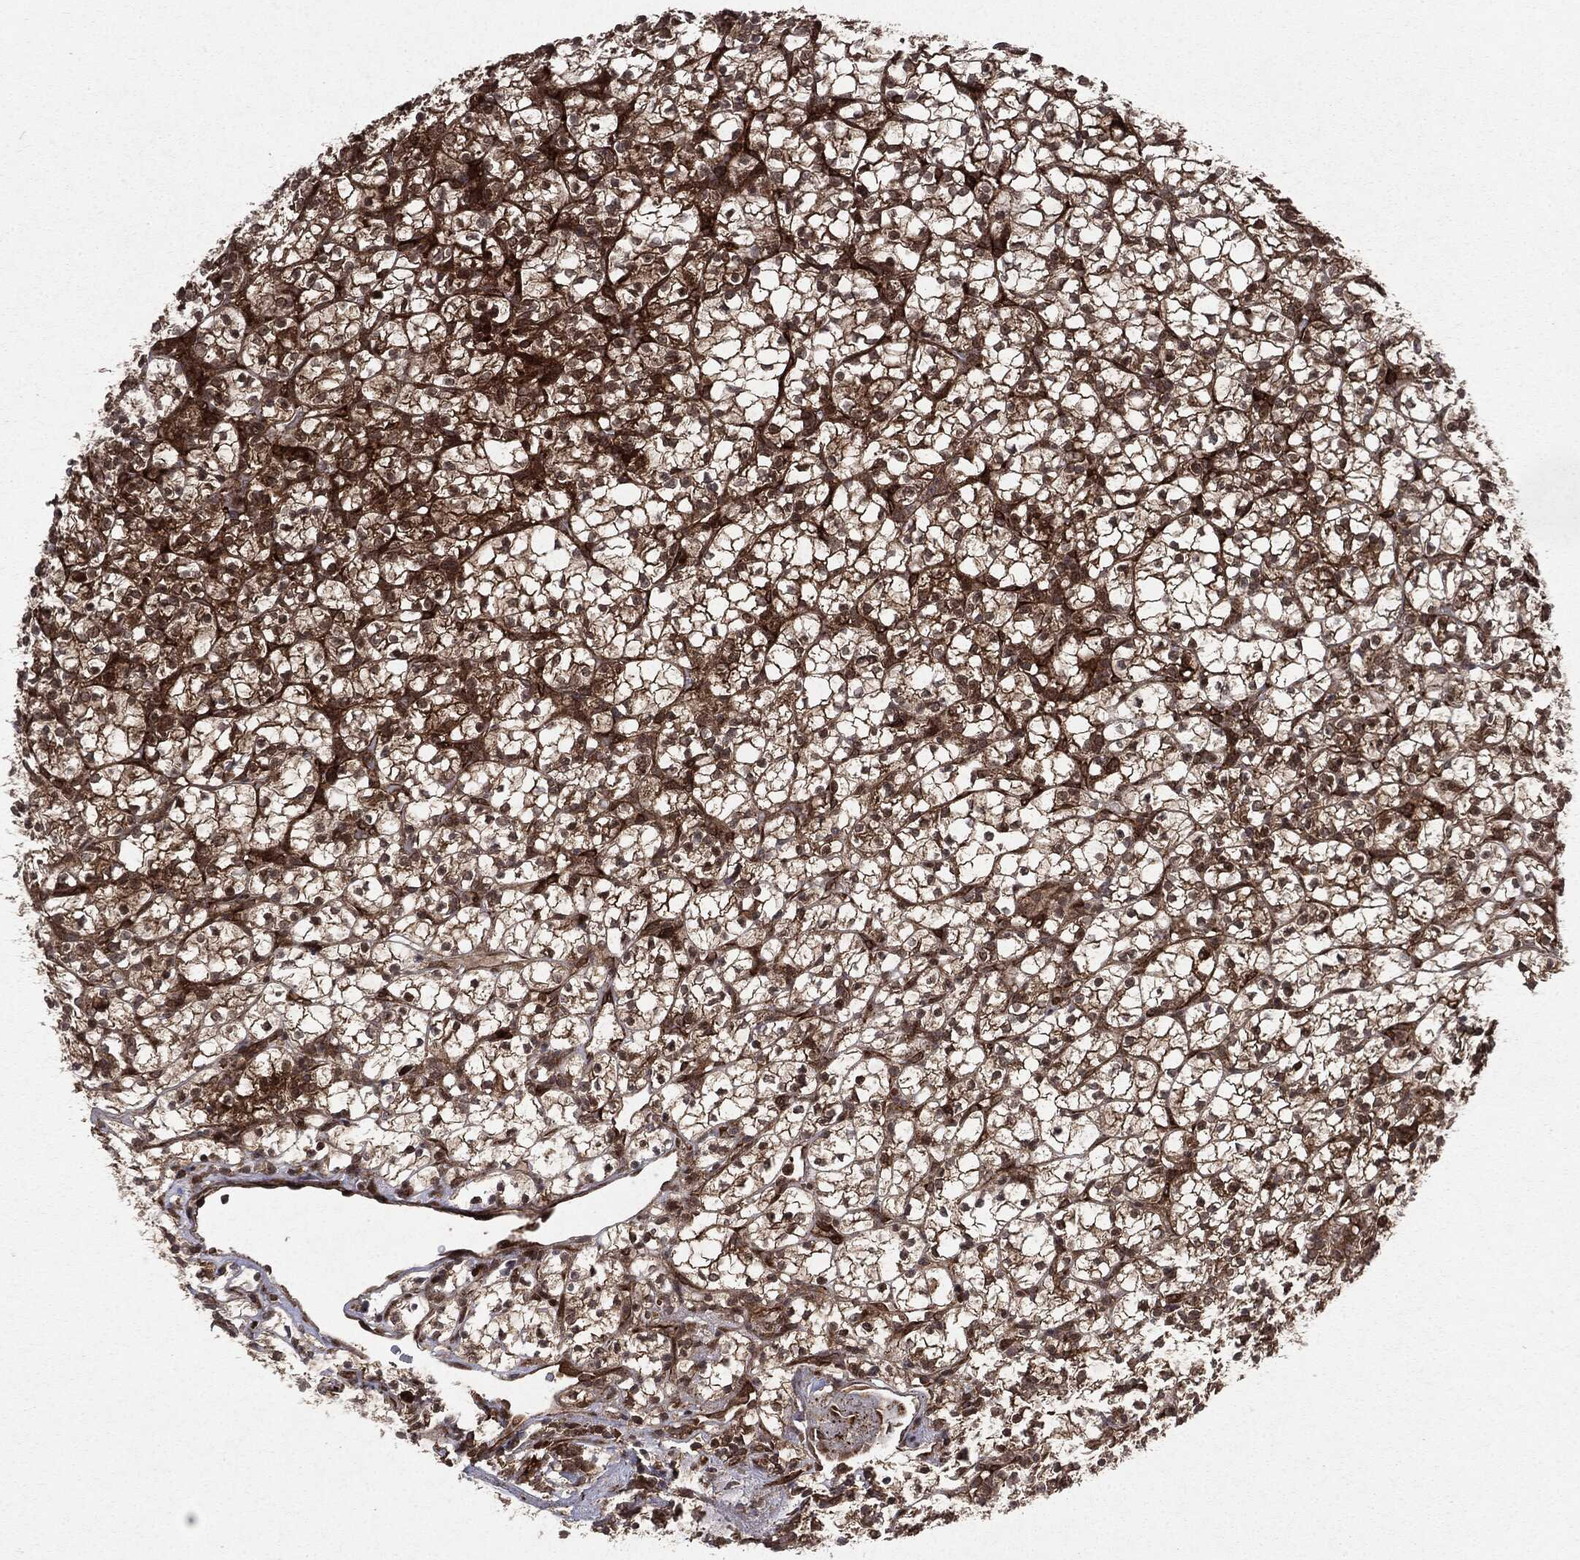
{"staining": {"intensity": "strong", "quantity": "25%-75%", "location": "cytoplasmic/membranous"}, "tissue": "renal cancer", "cell_type": "Tumor cells", "image_type": "cancer", "snomed": [{"axis": "morphology", "description": "Adenocarcinoma, NOS"}, {"axis": "topography", "description": "Kidney"}], "caption": "Protein expression analysis of renal cancer reveals strong cytoplasmic/membranous positivity in about 25%-75% of tumor cells.", "gene": "OTUB1", "patient": {"sex": "female", "age": 89}}